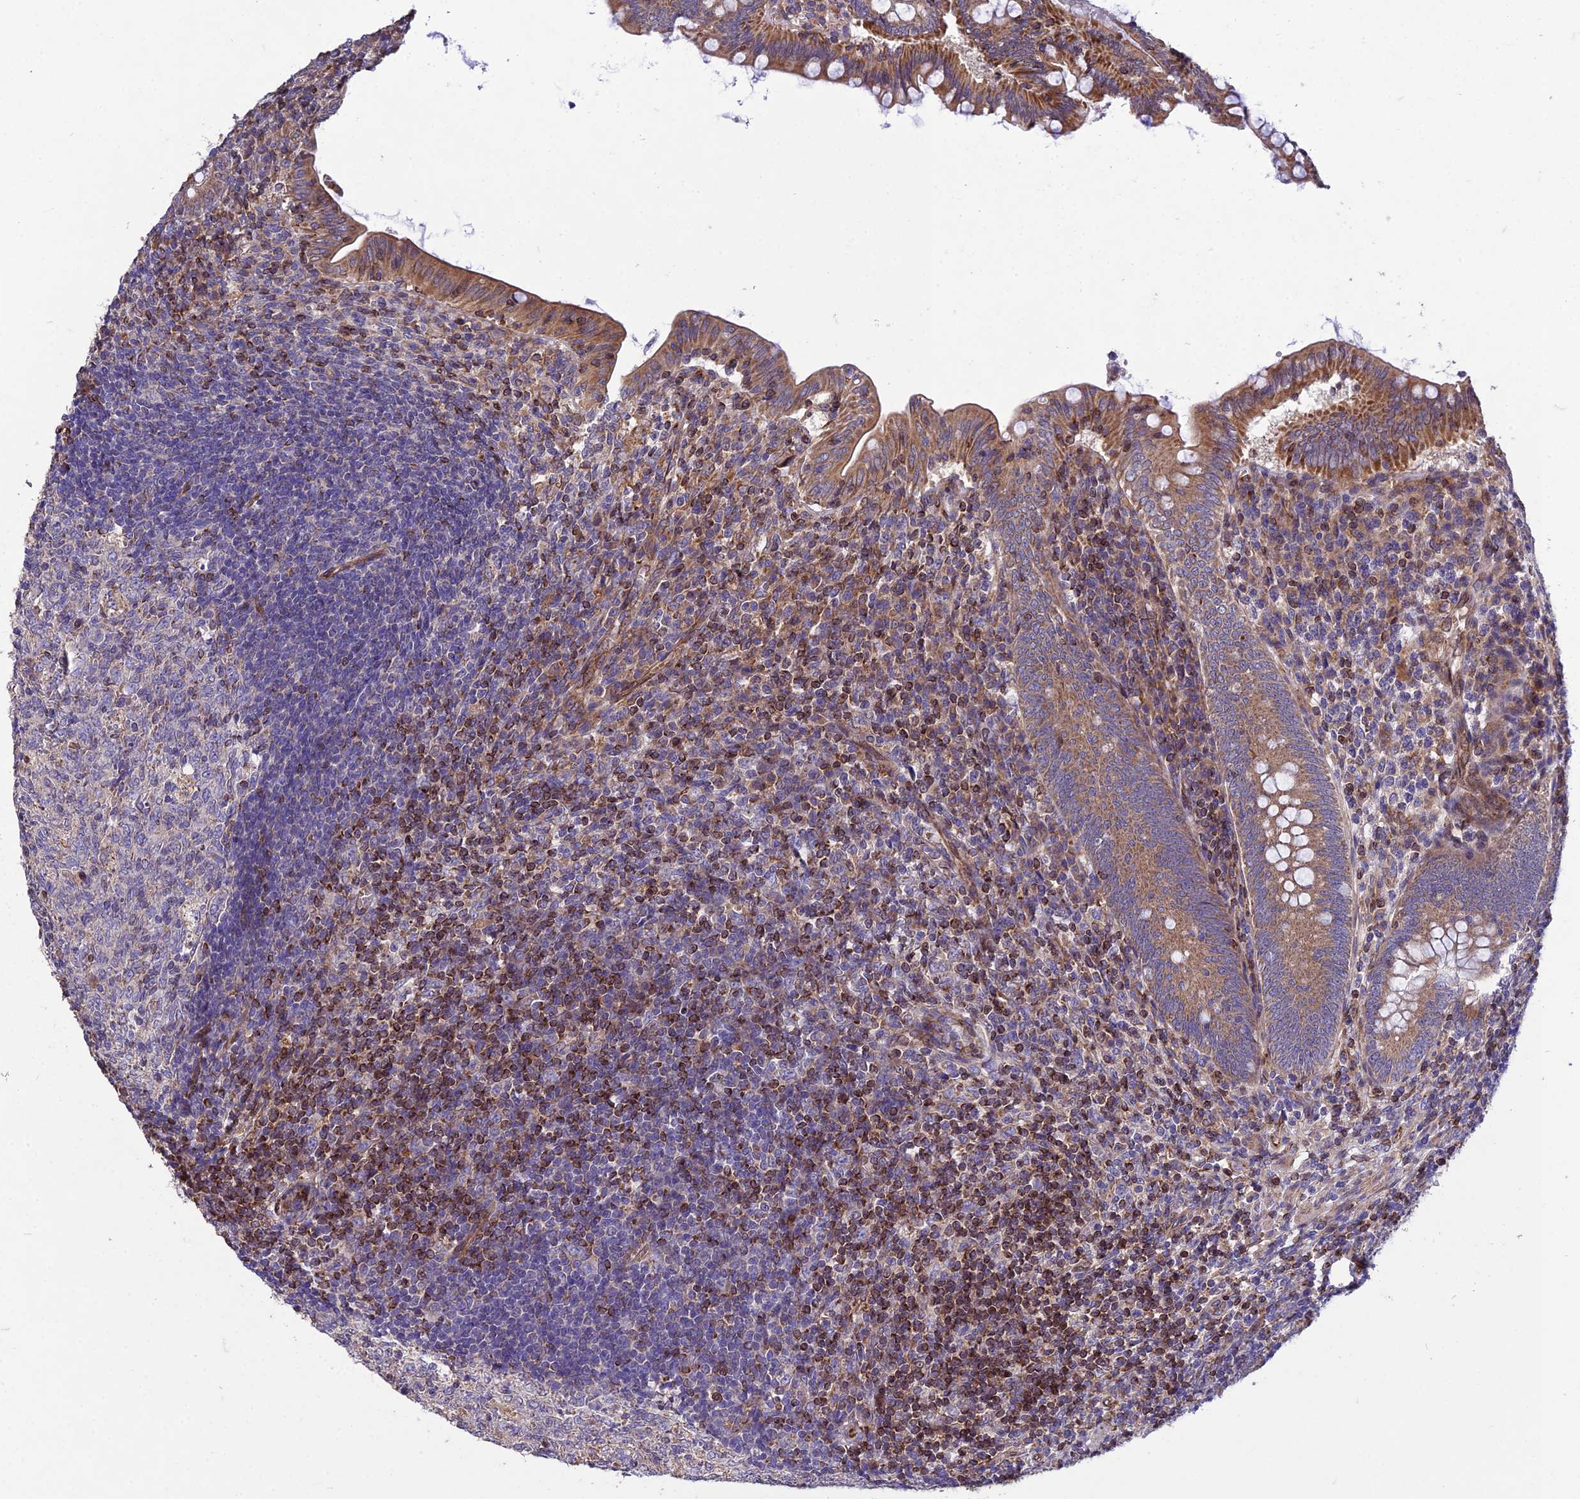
{"staining": {"intensity": "moderate", "quantity": ">75%", "location": "cytoplasmic/membranous"}, "tissue": "appendix", "cell_type": "Glandular cells", "image_type": "normal", "snomed": [{"axis": "morphology", "description": "Normal tissue, NOS"}, {"axis": "topography", "description": "Appendix"}], "caption": "Appendix stained with DAB (3,3'-diaminobenzidine) immunohistochemistry displays medium levels of moderate cytoplasmic/membranous expression in approximately >75% of glandular cells.", "gene": "GIMAP1", "patient": {"sex": "male", "age": 14}}